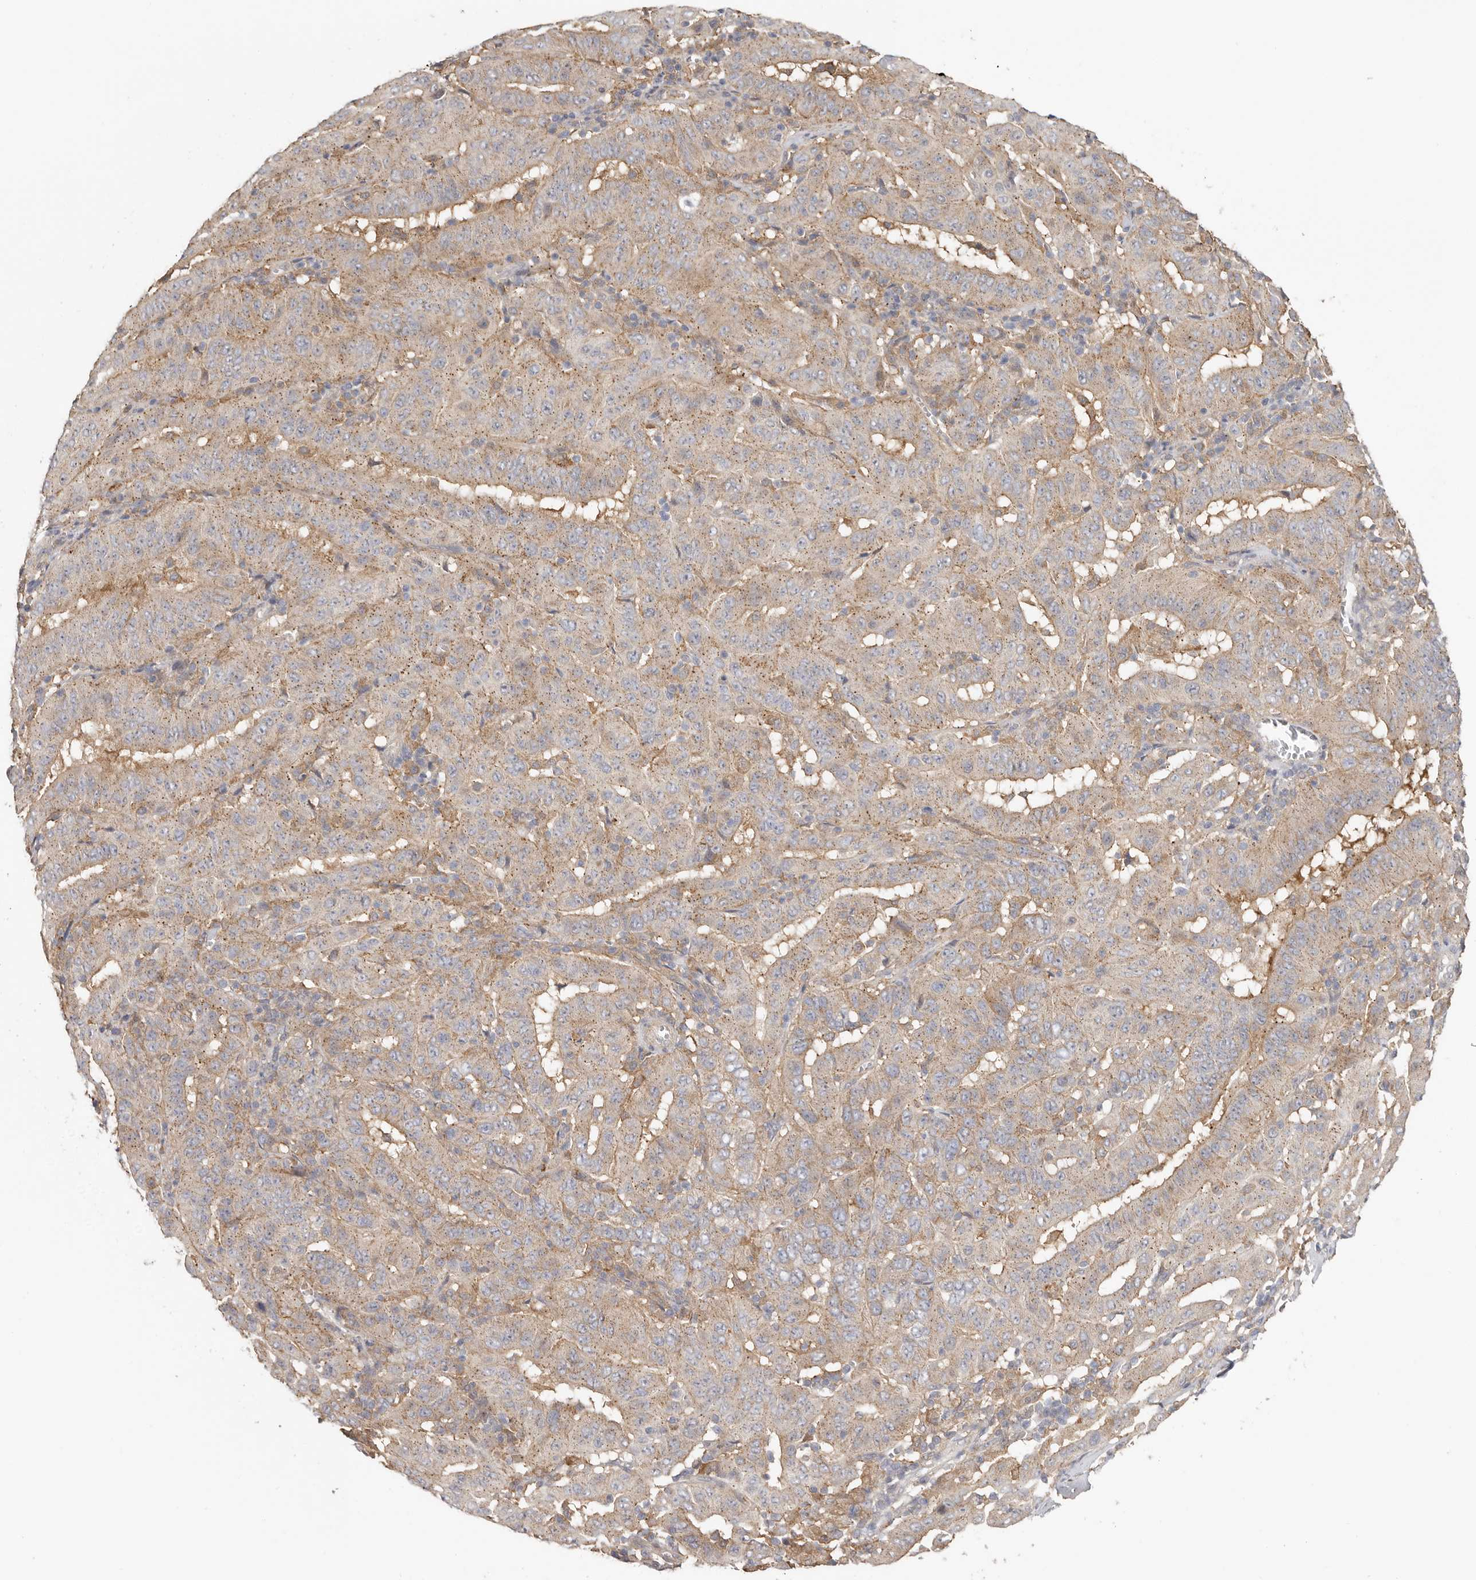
{"staining": {"intensity": "weak", "quantity": "25%-75%", "location": "cytoplasmic/membranous"}, "tissue": "pancreatic cancer", "cell_type": "Tumor cells", "image_type": "cancer", "snomed": [{"axis": "morphology", "description": "Adenocarcinoma, NOS"}, {"axis": "topography", "description": "Pancreas"}], "caption": "Pancreatic adenocarcinoma stained with a brown dye exhibits weak cytoplasmic/membranous positive positivity in approximately 25%-75% of tumor cells.", "gene": "MSRB2", "patient": {"sex": "male", "age": 63}}